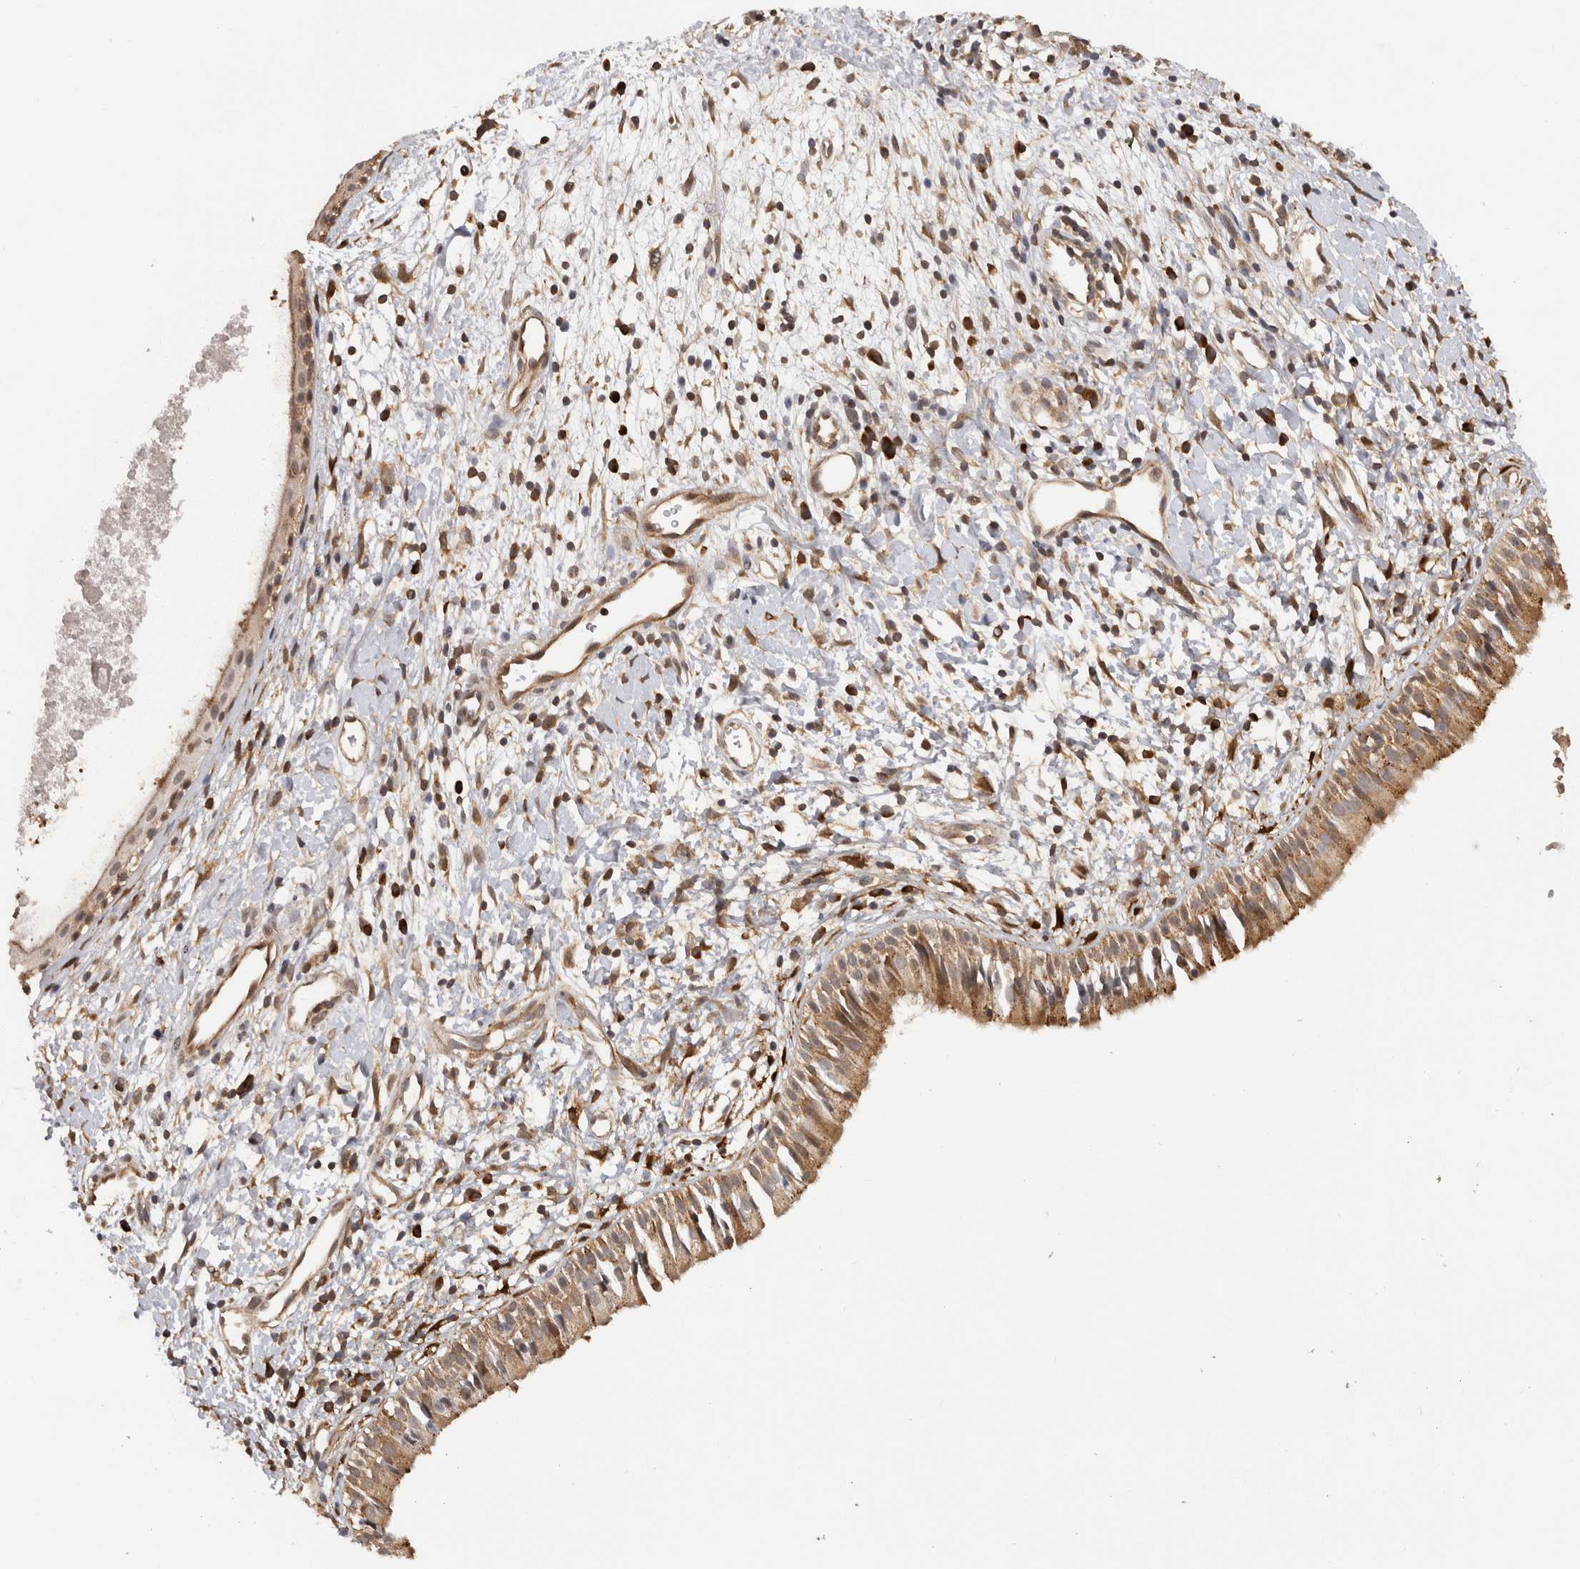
{"staining": {"intensity": "moderate", "quantity": ">75%", "location": "cytoplasmic/membranous"}, "tissue": "nasopharynx", "cell_type": "Respiratory epithelial cells", "image_type": "normal", "snomed": [{"axis": "morphology", "description": "Normal tissue, NOS"}, {"axis": "topography", "description": "Nasopharynx"}], "caption": "The histopathology image displays staining of normal nasopharynx, revealing moderate cytoplasmic/membranous protein expression (brown color) within respiratory epithelial cells. Immunohistochemistry stains the protein of interest in brown and the nuclei are stained blue.", "gene": "ACAT2", "patient": {"sex": "male", "age": 22}}